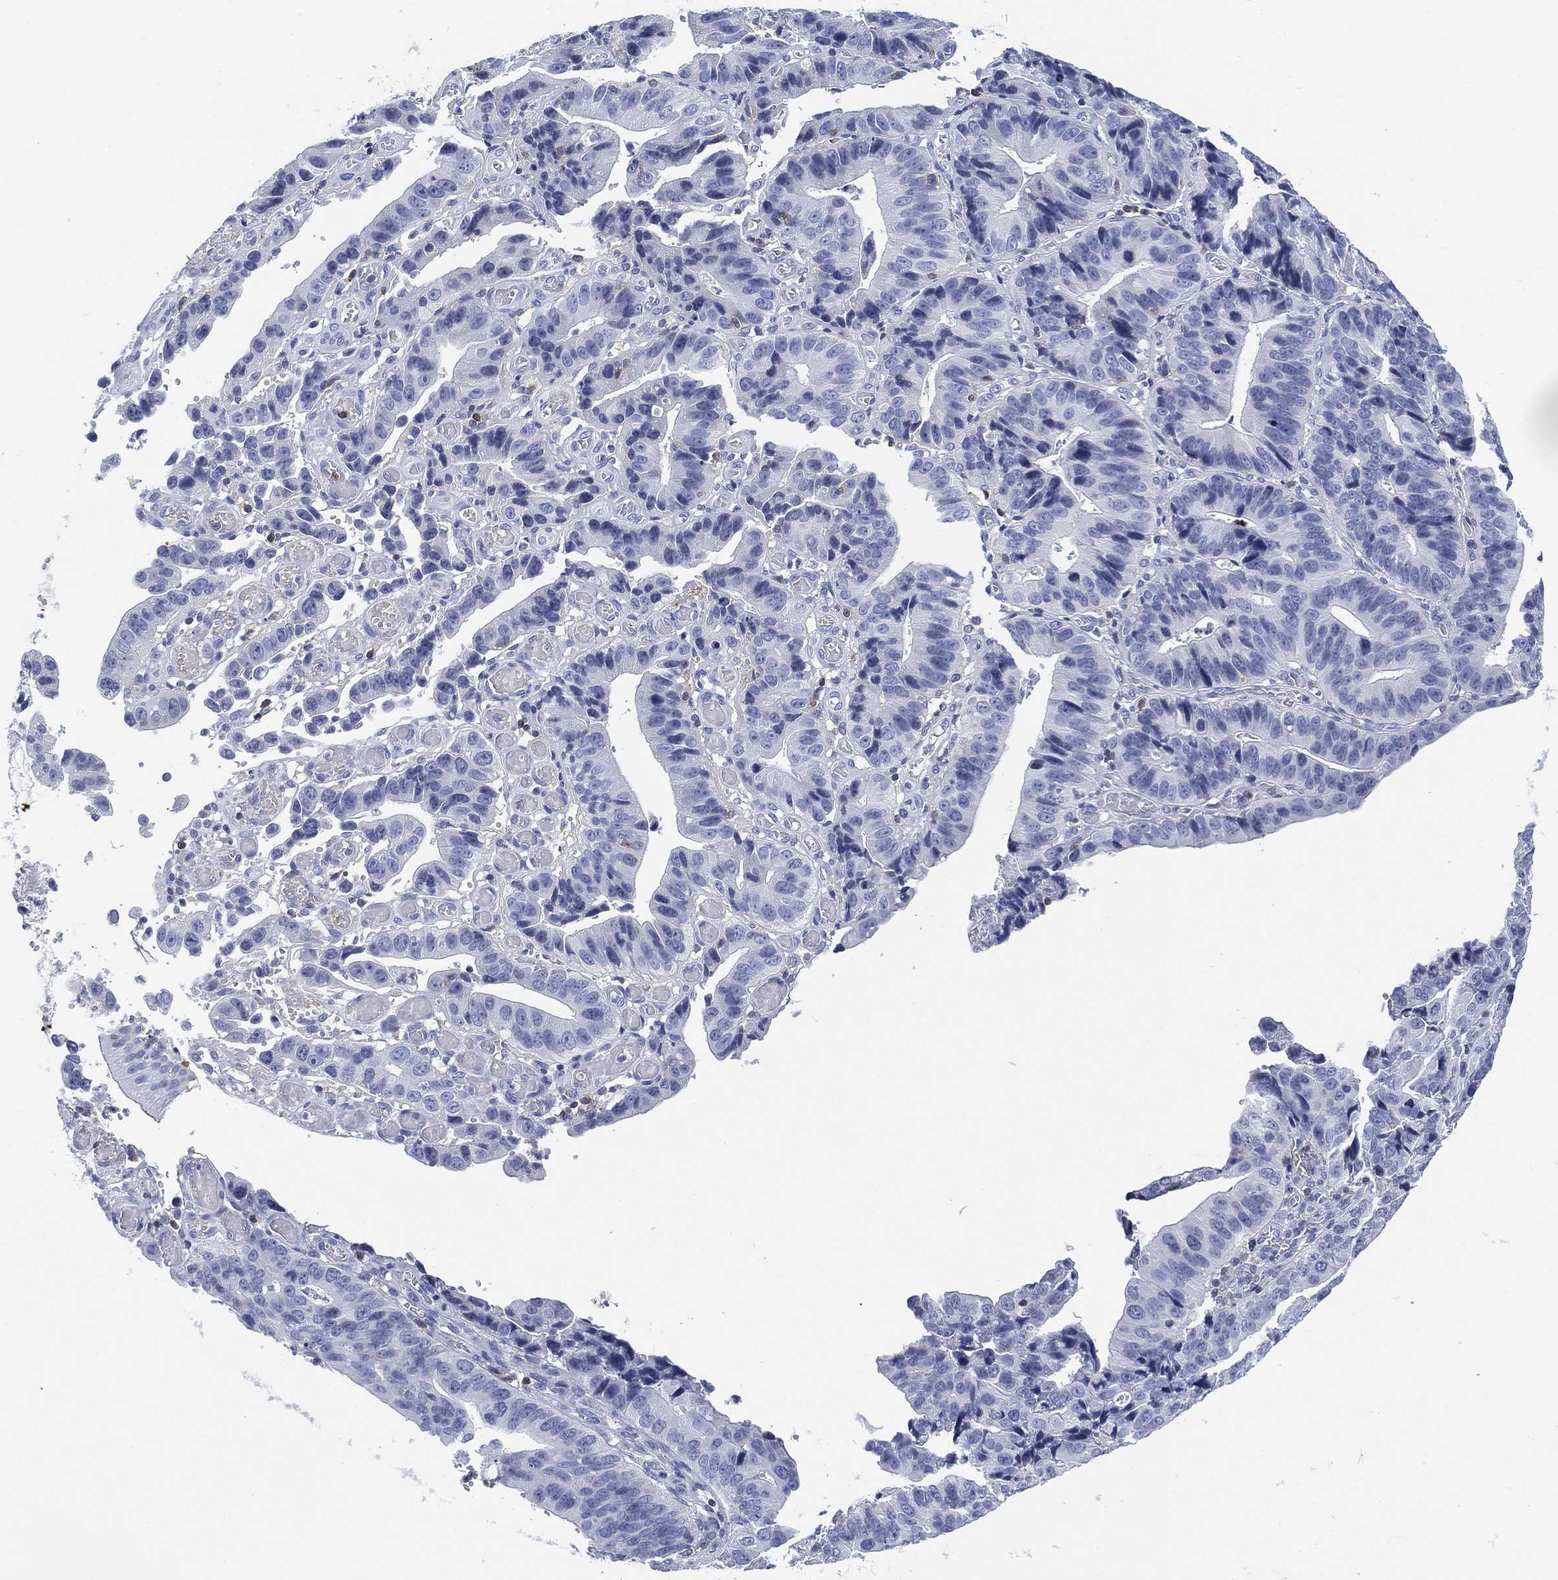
{"staining": {"intensity": "negative", "quantity": "none", "location": "none"}, "tissue": "stomach cancer", "cell_type": "Tumor cells", "image_type": "cancer", "snomed": [{"axis": "morphology", "description": "Adenocarcinoma, NOS"}, {"axis": "topography", "description": "Stomach"}], "caption": "This is an IHC image of human stomach adenocarcinoma. There is no staining in tumor cells.", "gene": "FYB1", "patient": {"sex": "male", "age": 84}}